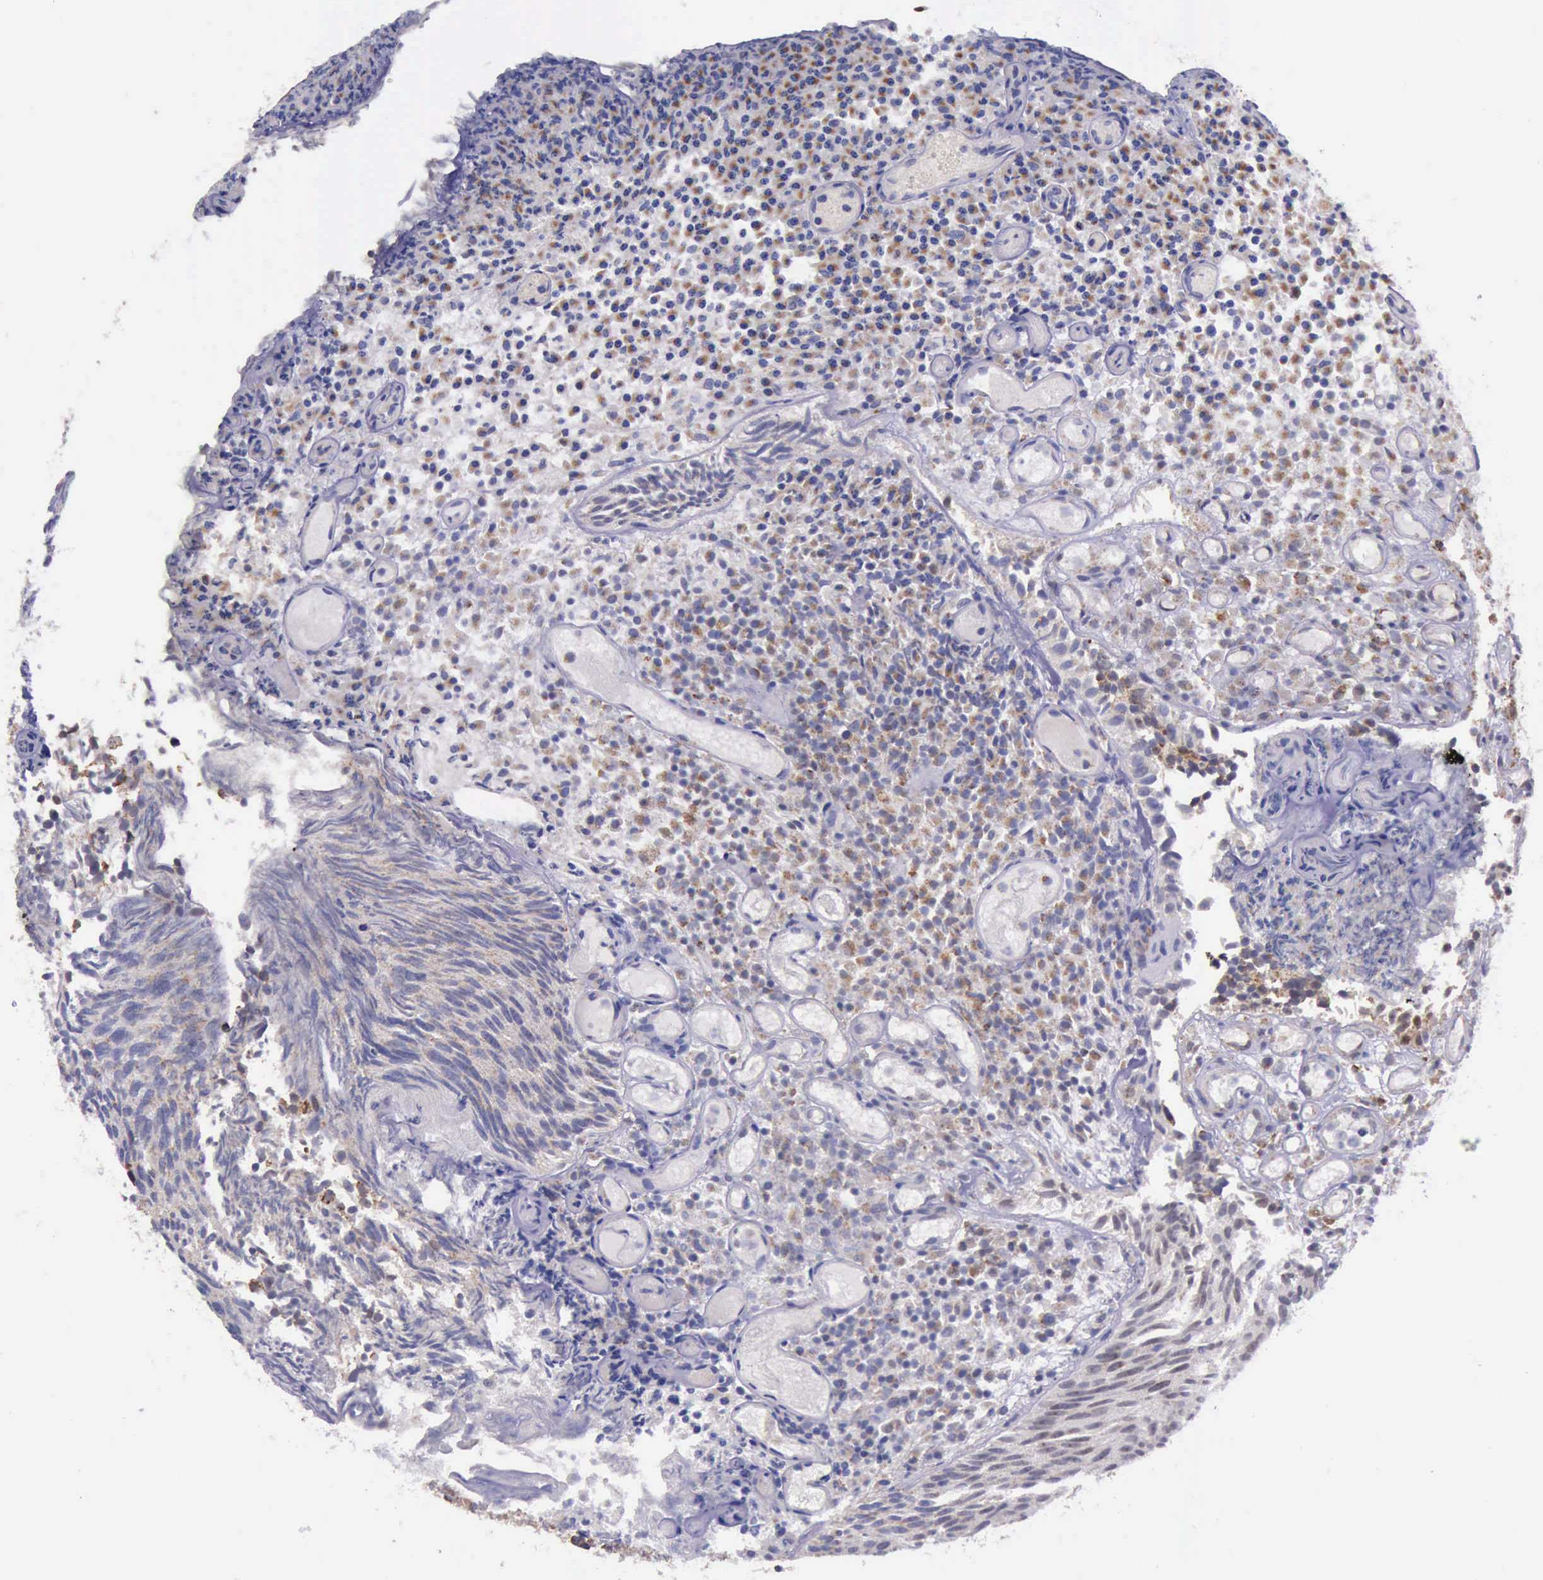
{"staining": {"intensity": "moderate", "quantity": "25%-75%", "location": "cytoplasmic/membranous"}, "tissue": "urothelial cancer", "cell_type": "Tumor cells", "image_type": "cancer", "snomed": [{"axis": "morphology", "description": "Urothelial carcinoma, Low grade"}, {"axis": "topography", "description": "Urinary bladder"}], "caption": "This is a micrograph of immunohistochemistry staining of urothelial carcinoma (low-grade), which shows moderate expression in the cytoplasmic/membranous of tumor cells.", "gene": "TXN2", "patient": {"sex": "male", "age": 85}}